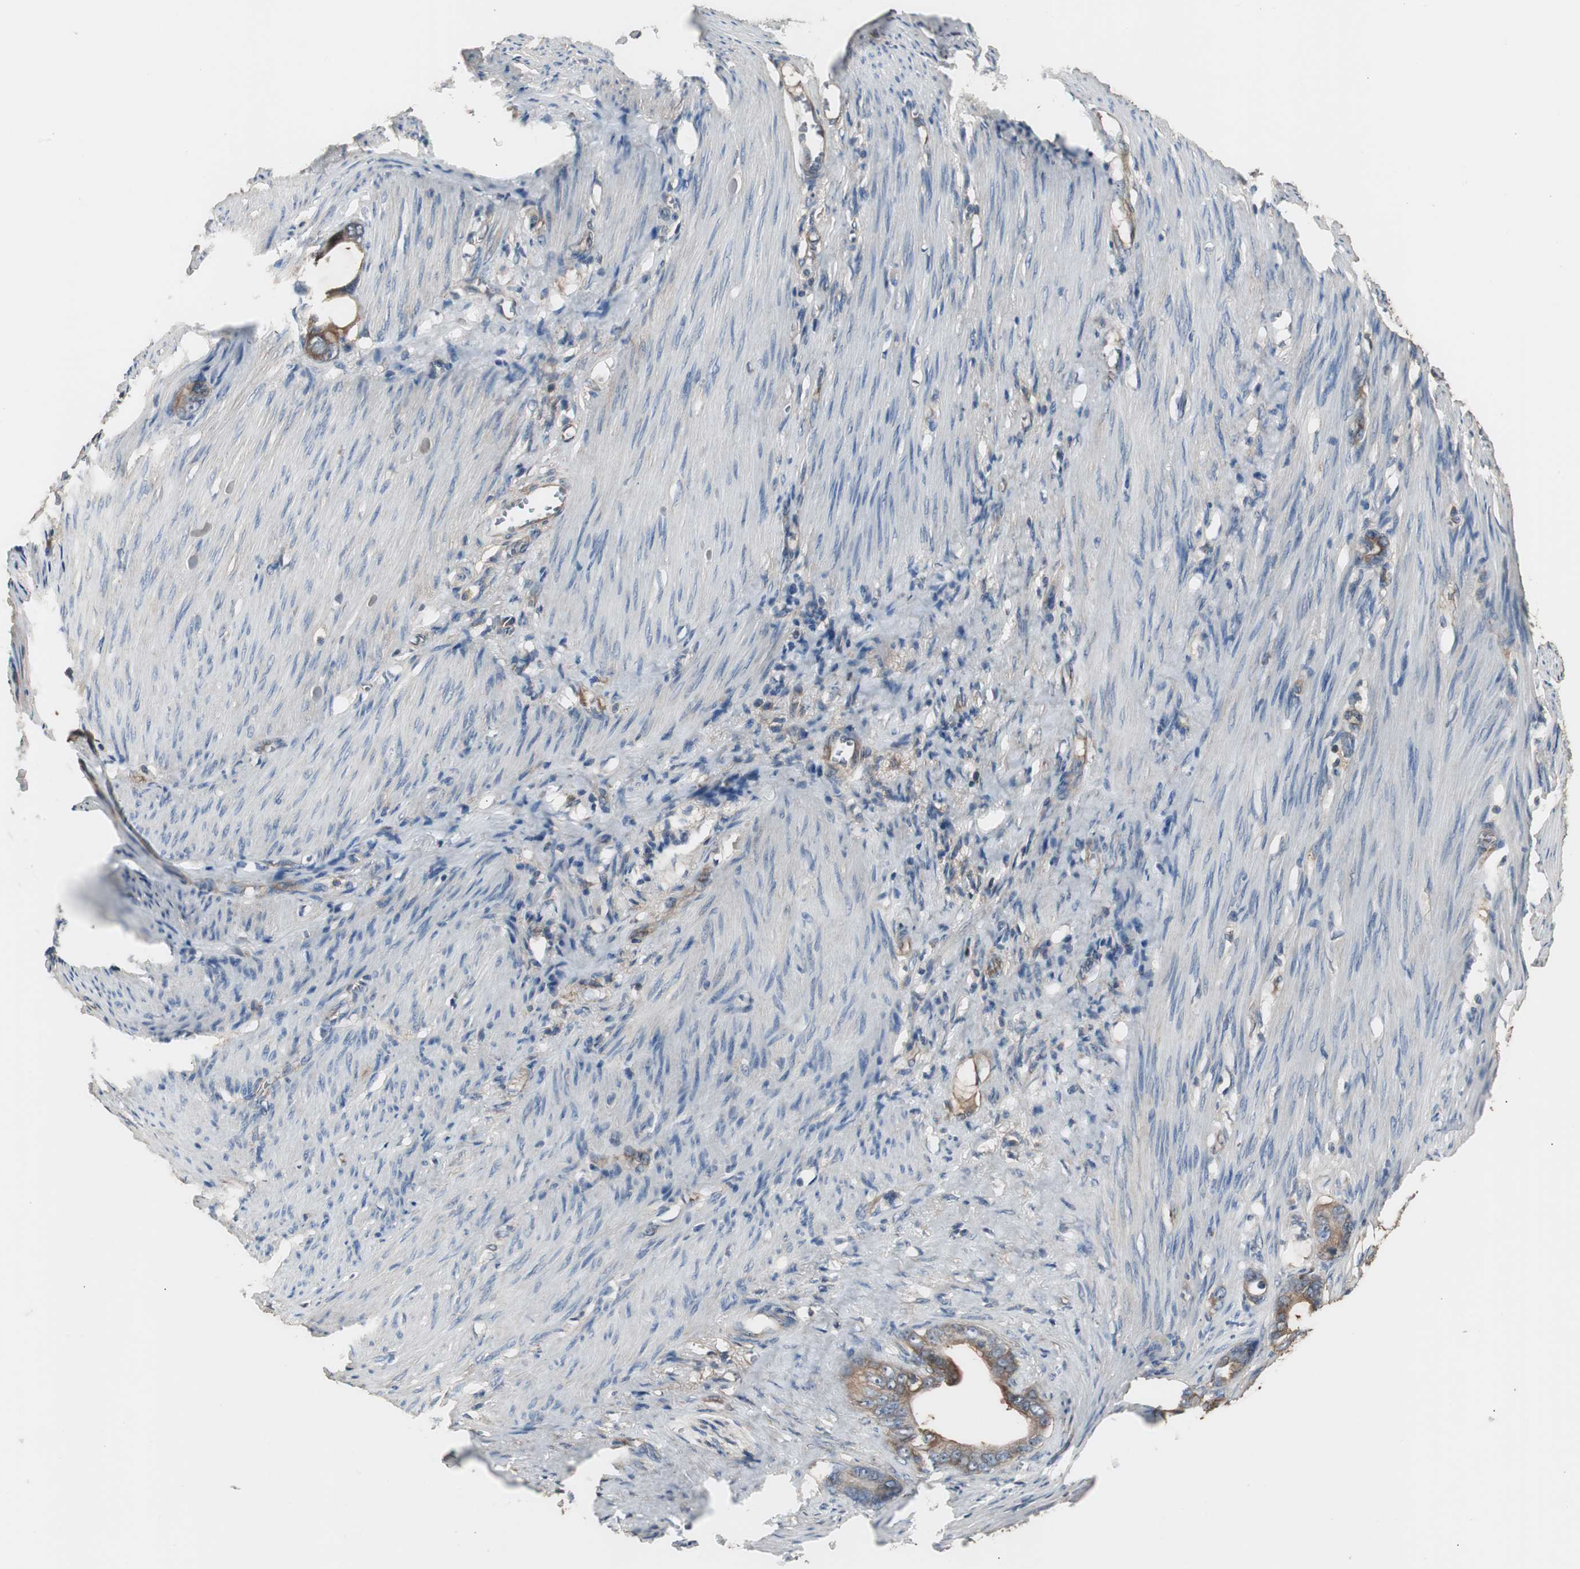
{"staining": {"intensity": "moderate", "quantity": ">75%", "location": "cytoplasmic/membranous"}, "tissue": "stomach cancer", "cell_type": "Tumor cells", "image_type": "cancer", "snomed": [{"axis": "morphology", "description": "Adenocarcinoma, NOS"}, {"axis": "topography", "description": "Stomach"}], "caption": "Protein staining of stomach adenocarcinoma tissue demonstrates moderate cytoplasmic/membranous expression in approximately >75% of tumor cells. Using DAB (3,3'-diaminobenzidine) (brown) and hematoxylin (blue) stains, captured at high magnification using brightfield microscopy.", "gene": "CAPNS1", "patient": {"sex": "female", "age": 75}}